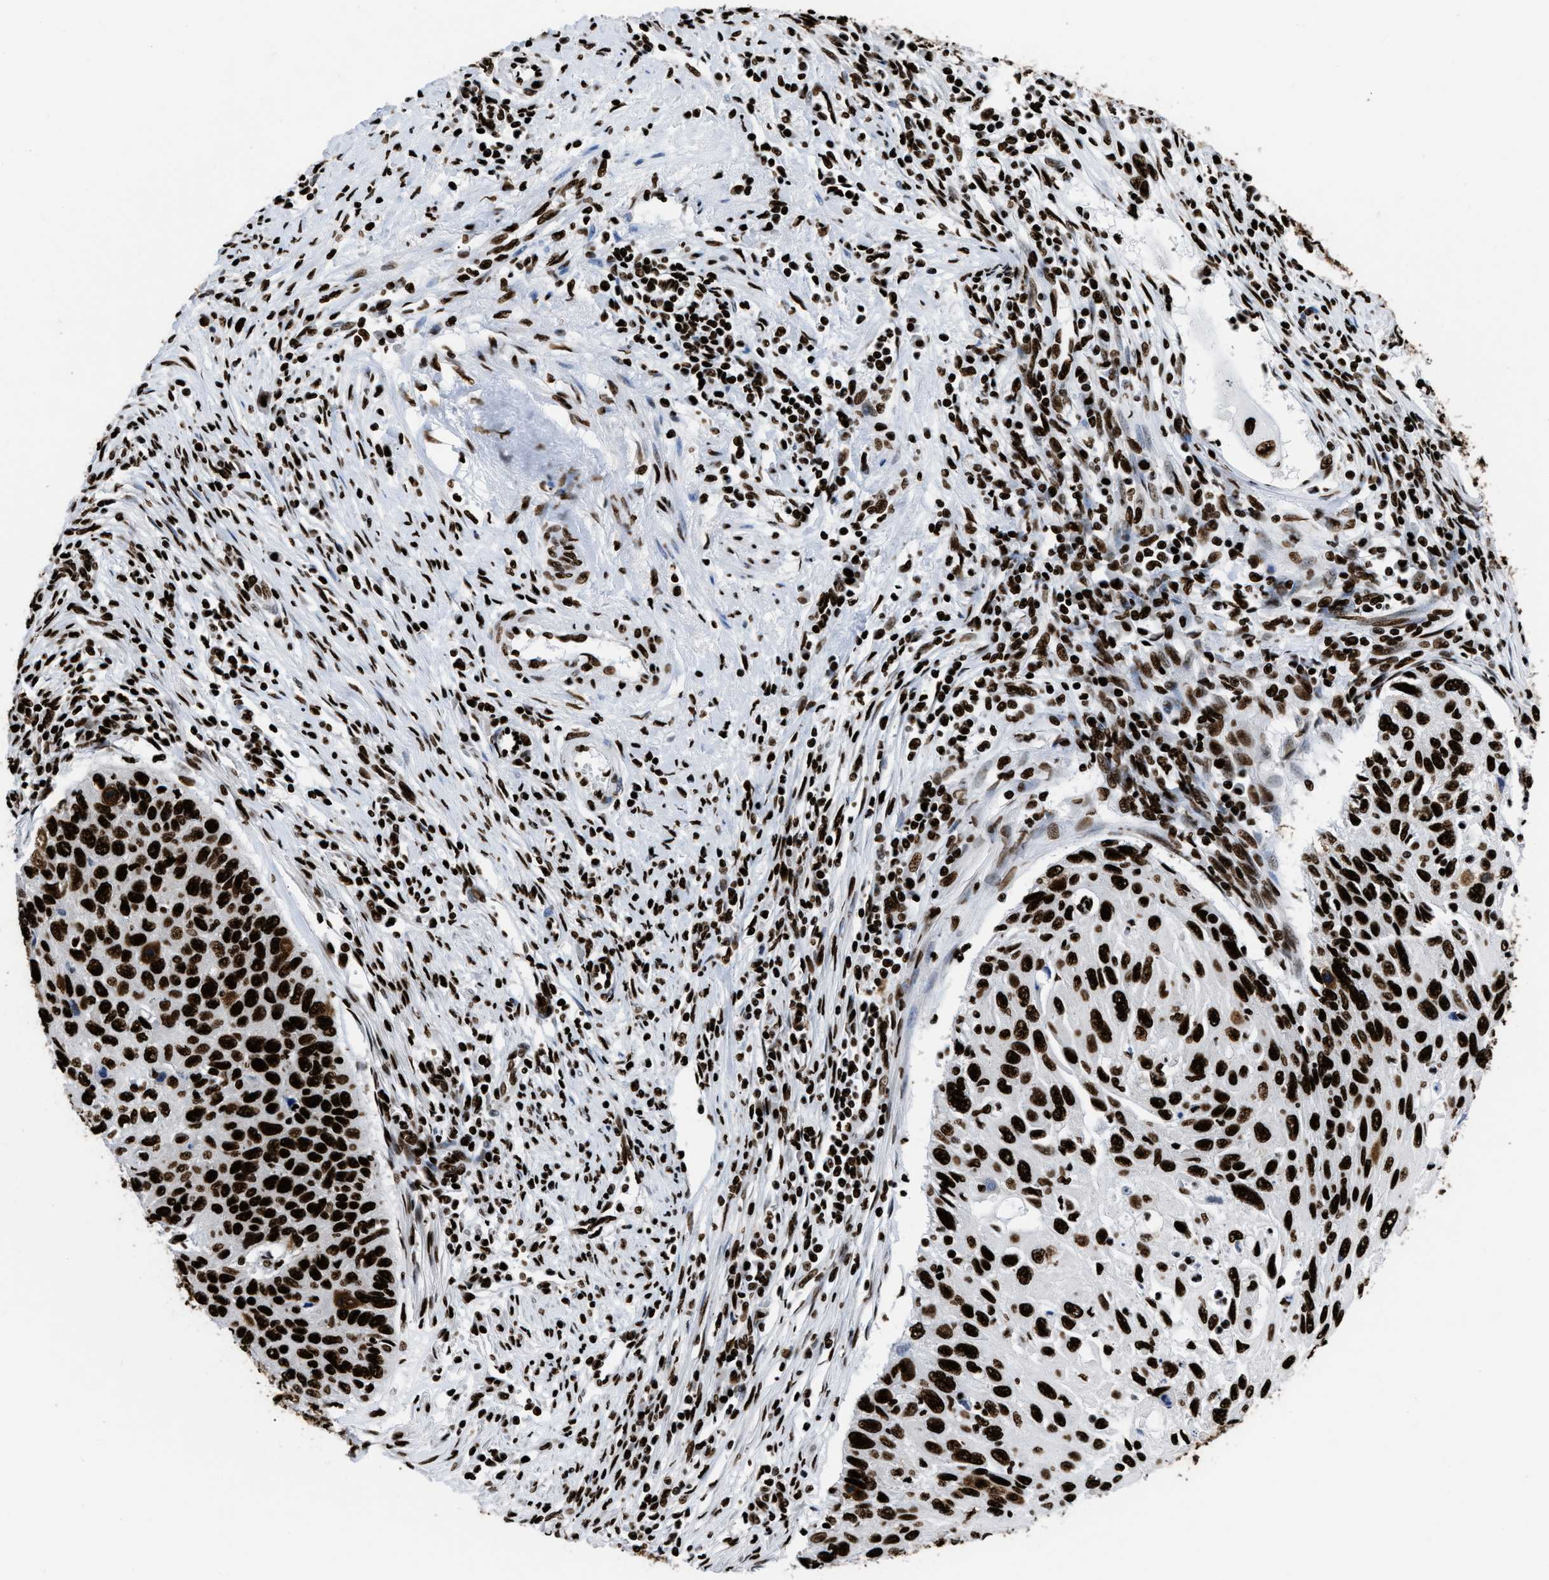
{"staining": {"intensity": "strong", "quantity": ">75%", "location": "nuclear"}, "tissue": "cervical cancer", "cell_type": "Tumor cells", "image_type": "cancer", "snomed": [{"axis": "morphology", "description": "Squamous cell carcinoma, NOS"}, {"axis": "topography", "description": "Cervix"}], "caption": "Cervical cancer was stained to show a protein in brown. There is high levels of strong nuclear staining in approximately >75% of tumor cells.", "gene": "HNRNPM", "patient": {"sex": "female", "age": 70}}